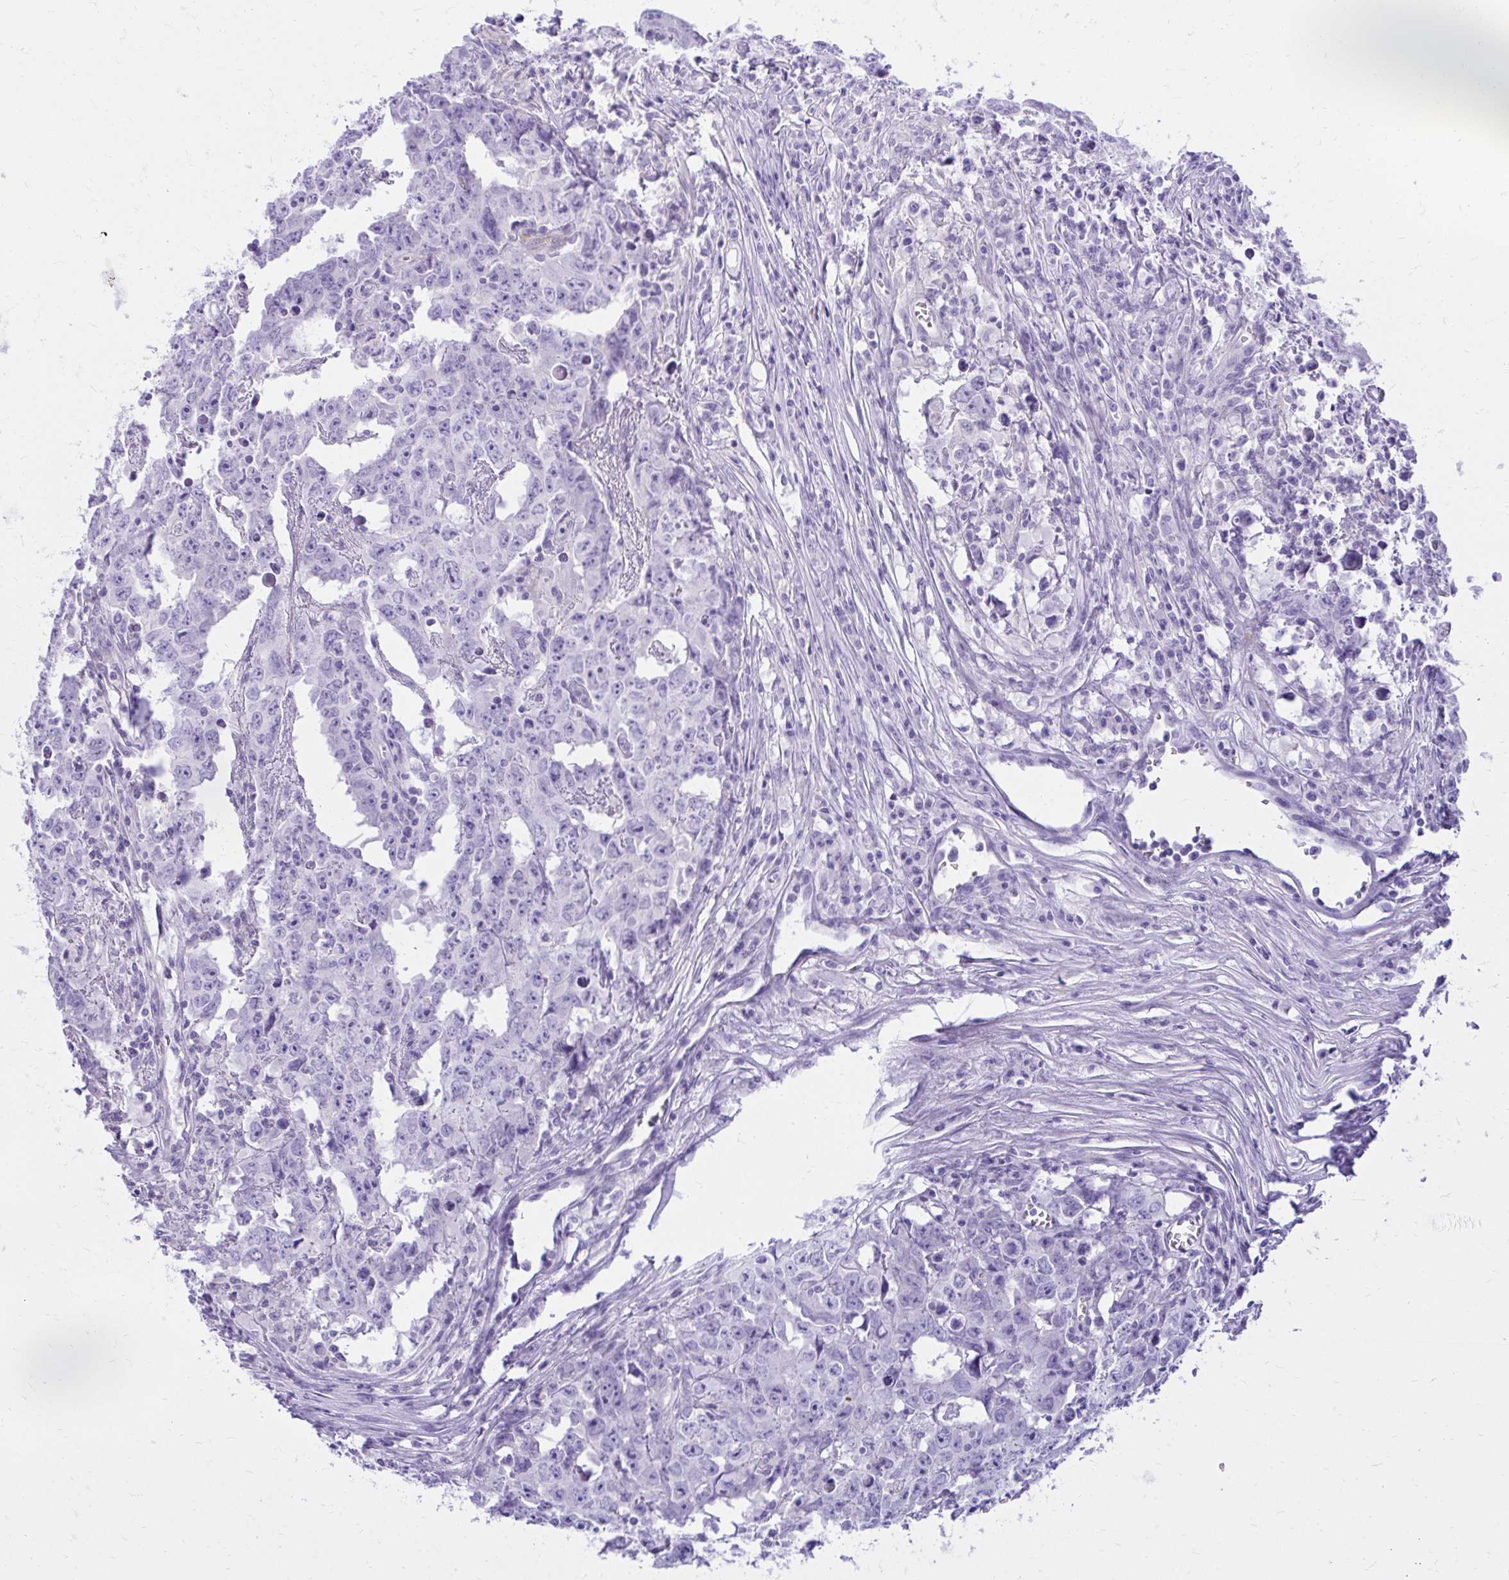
{"staining": {"intensity": "negative", "quantity": "none", "location": "none"}, "tissue": "testis cancer", "cell_type": "Tumor cells", "image_type": "cancer", "snomed": [{"axis": "morphology", "description": "Carcinoma, Embryonal, NOS"}, {"axis": "topography", "description": "Testis"}], "caption": "This is an IHC photomicrograph of human testis cancer. There is no staining in tumor cells.", "gene": "PELI3", "patient": {"sex": "male", "age": 22}}